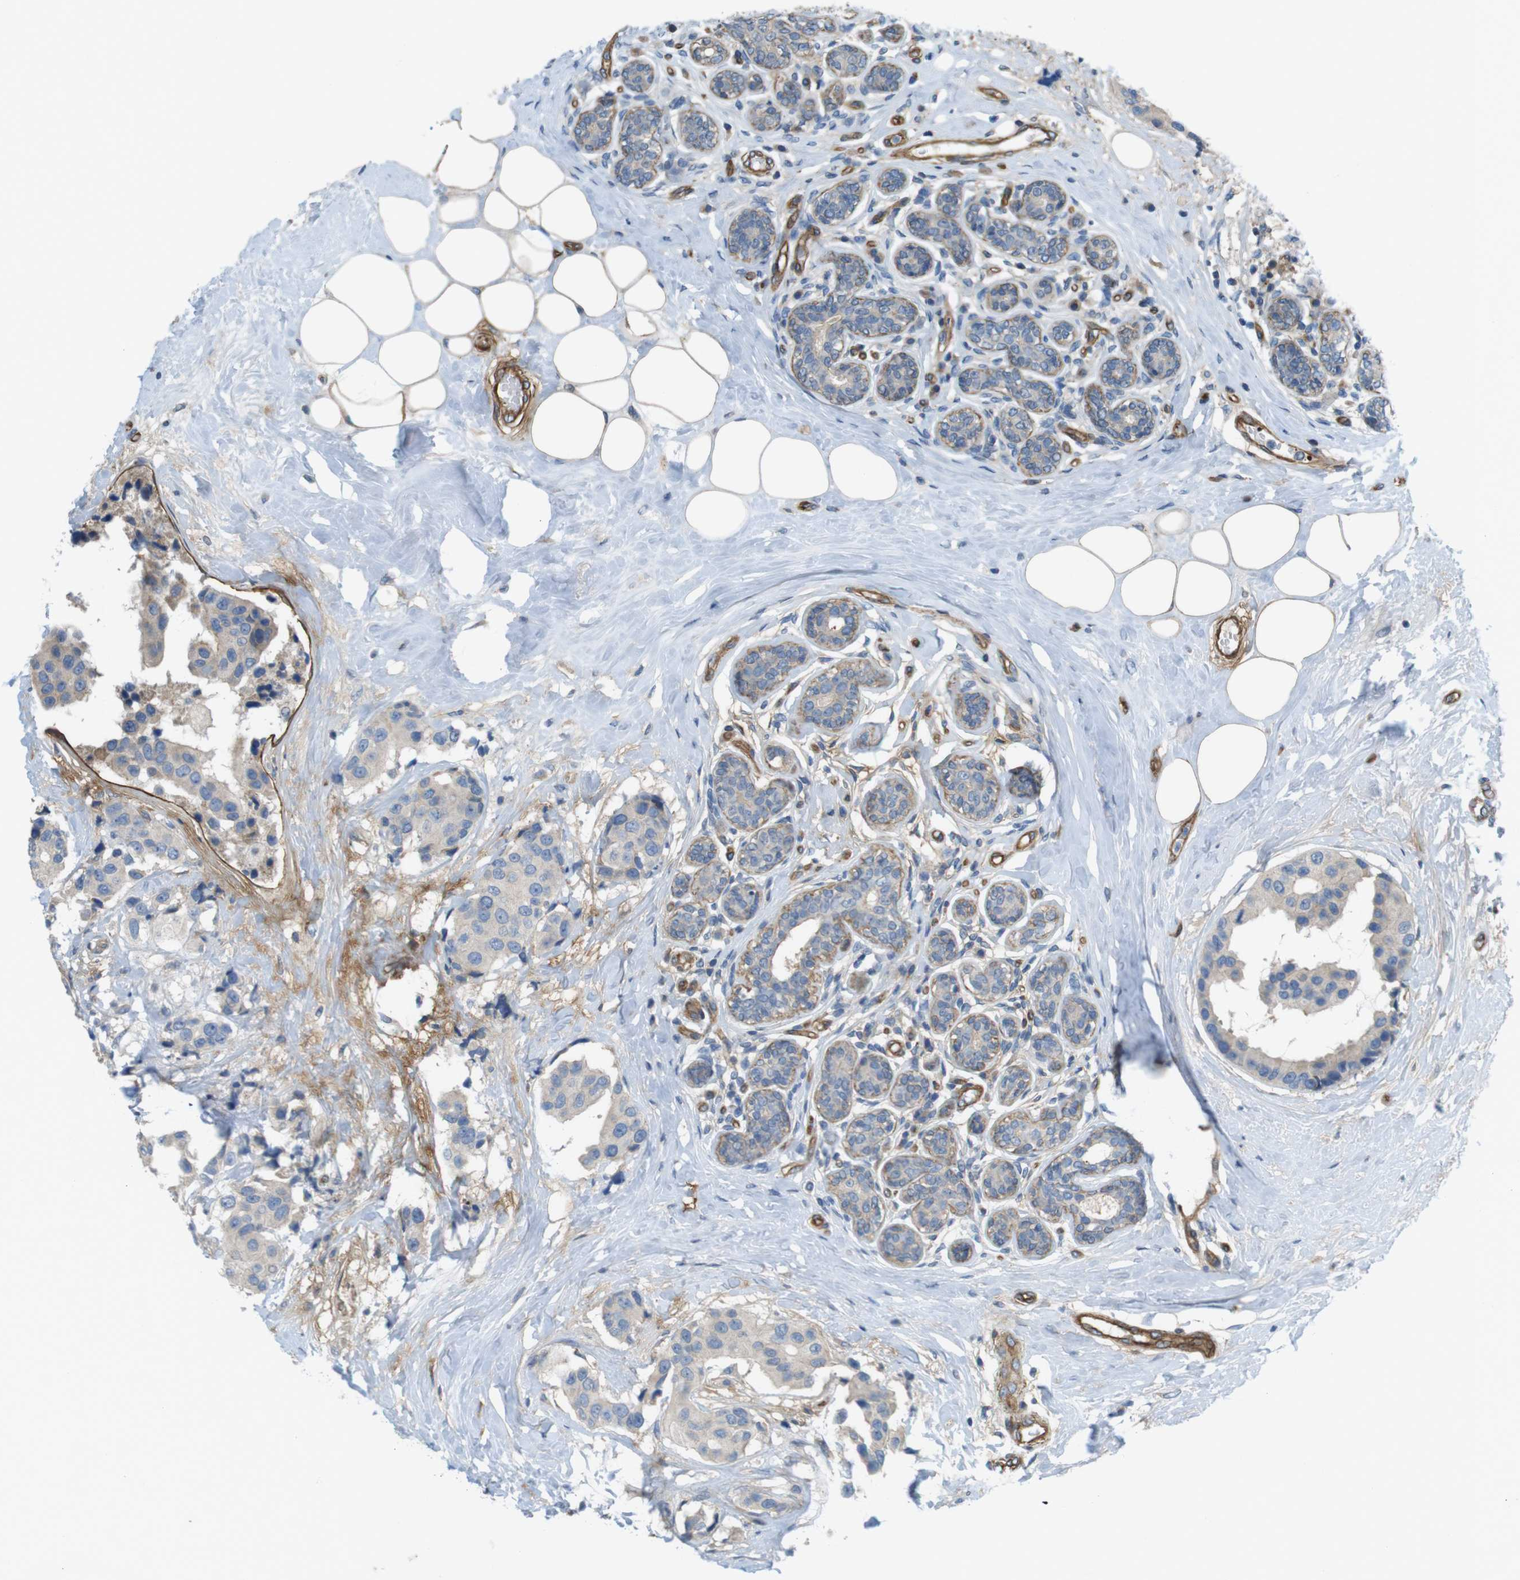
{"staining": {"intensity": "weak", "quantity": ">75%", "location": "cytoplasmic/membranous"}, "tissue": "breast cancer", "cell_type": "Tumor cells", "image_type": "cancer", "snomed": [{"axis": "morphology", "description": "Normal tissue, NOS"}, {"axis": "morphology", "description": "Duct carcinoma"}, {"axis": "topography", "description": "Breast"}], "caption": "Immunohistochemical staining of breast invasive ductal carcinoma displays low levels of weak cytoplasmic/membranous expression in approximately >75% of tumor cells.", "gene": "BVES", "patient": {"sex": "female", "age": 39}}